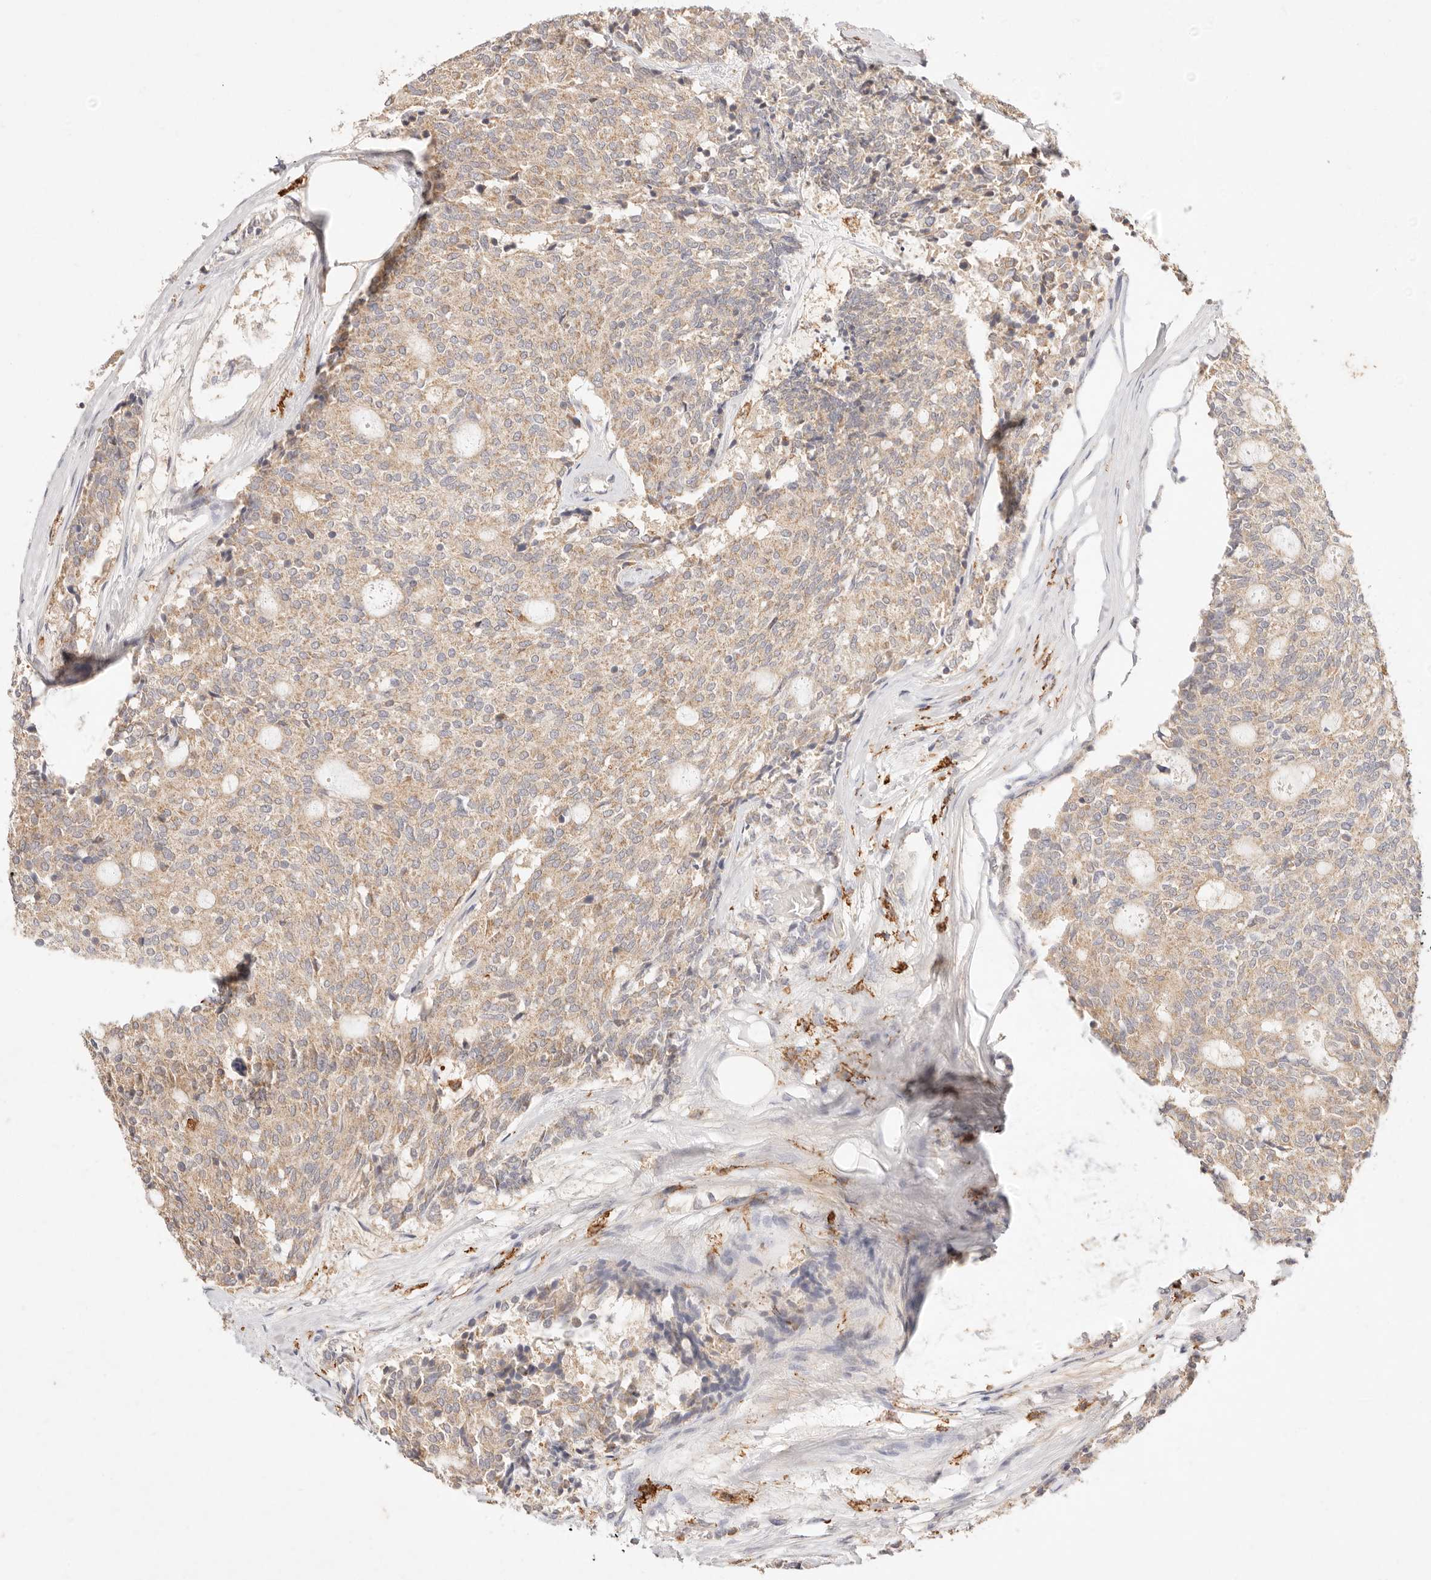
{"staining": {"intensity": "weak", "quantity": ">75%", "location": "cytoplasmic/membranous"}, "tissue": "carcinoid", "cell_type": "Tumor cells", "image_type": "cancer", "snomed": [{"axis": "morphology", "description": "Carcinoid, malignant, NOS"}, {"axis": "topography", "description": "Pancreas"}], "caption": "Approximately >75% of tumor cells in carcinoid show weak cytoplasmic/membranous protein expression as visualized by brown immunohistochemical staining.", "gene": "HK2", "patient": {"sex": "female", "age": 54}}